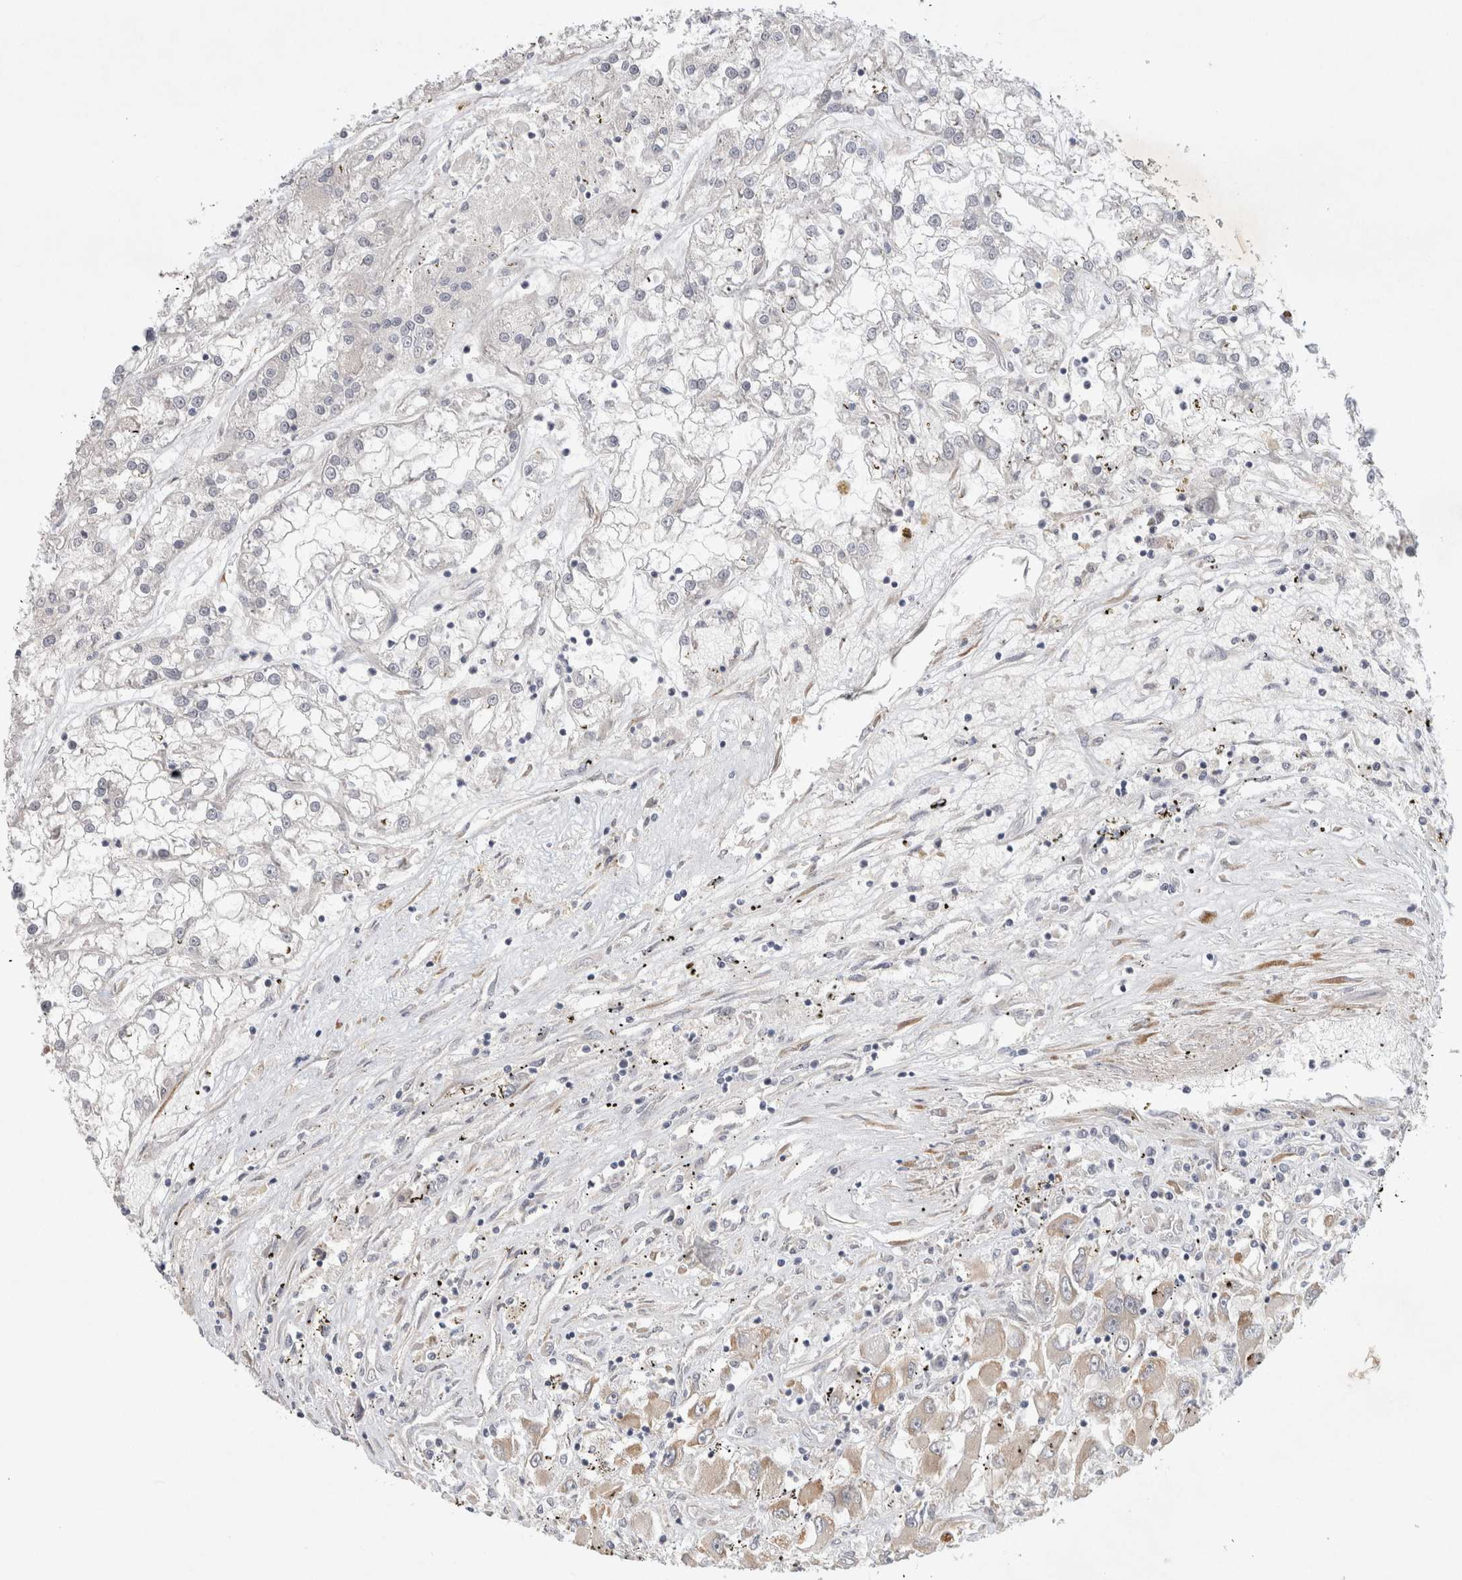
{"staining": {"intensity": "weak", "quantity": "<25%", "location": "cytoplasmic/membranous"}, "tissue": "renal cancer", "cell_type": "Tumor cells", "image_type": "cancer", "snomed": [{"axis": "morphology", "description": "Adenocarcinoma, NOS"}, {"axis": "topography", "description": "Kidney"}], "caption": "There is no significant positivity in tumor cells of renal cancer.", "gene": "BZW2", "patient": {"sex": "female", "age": 52}}